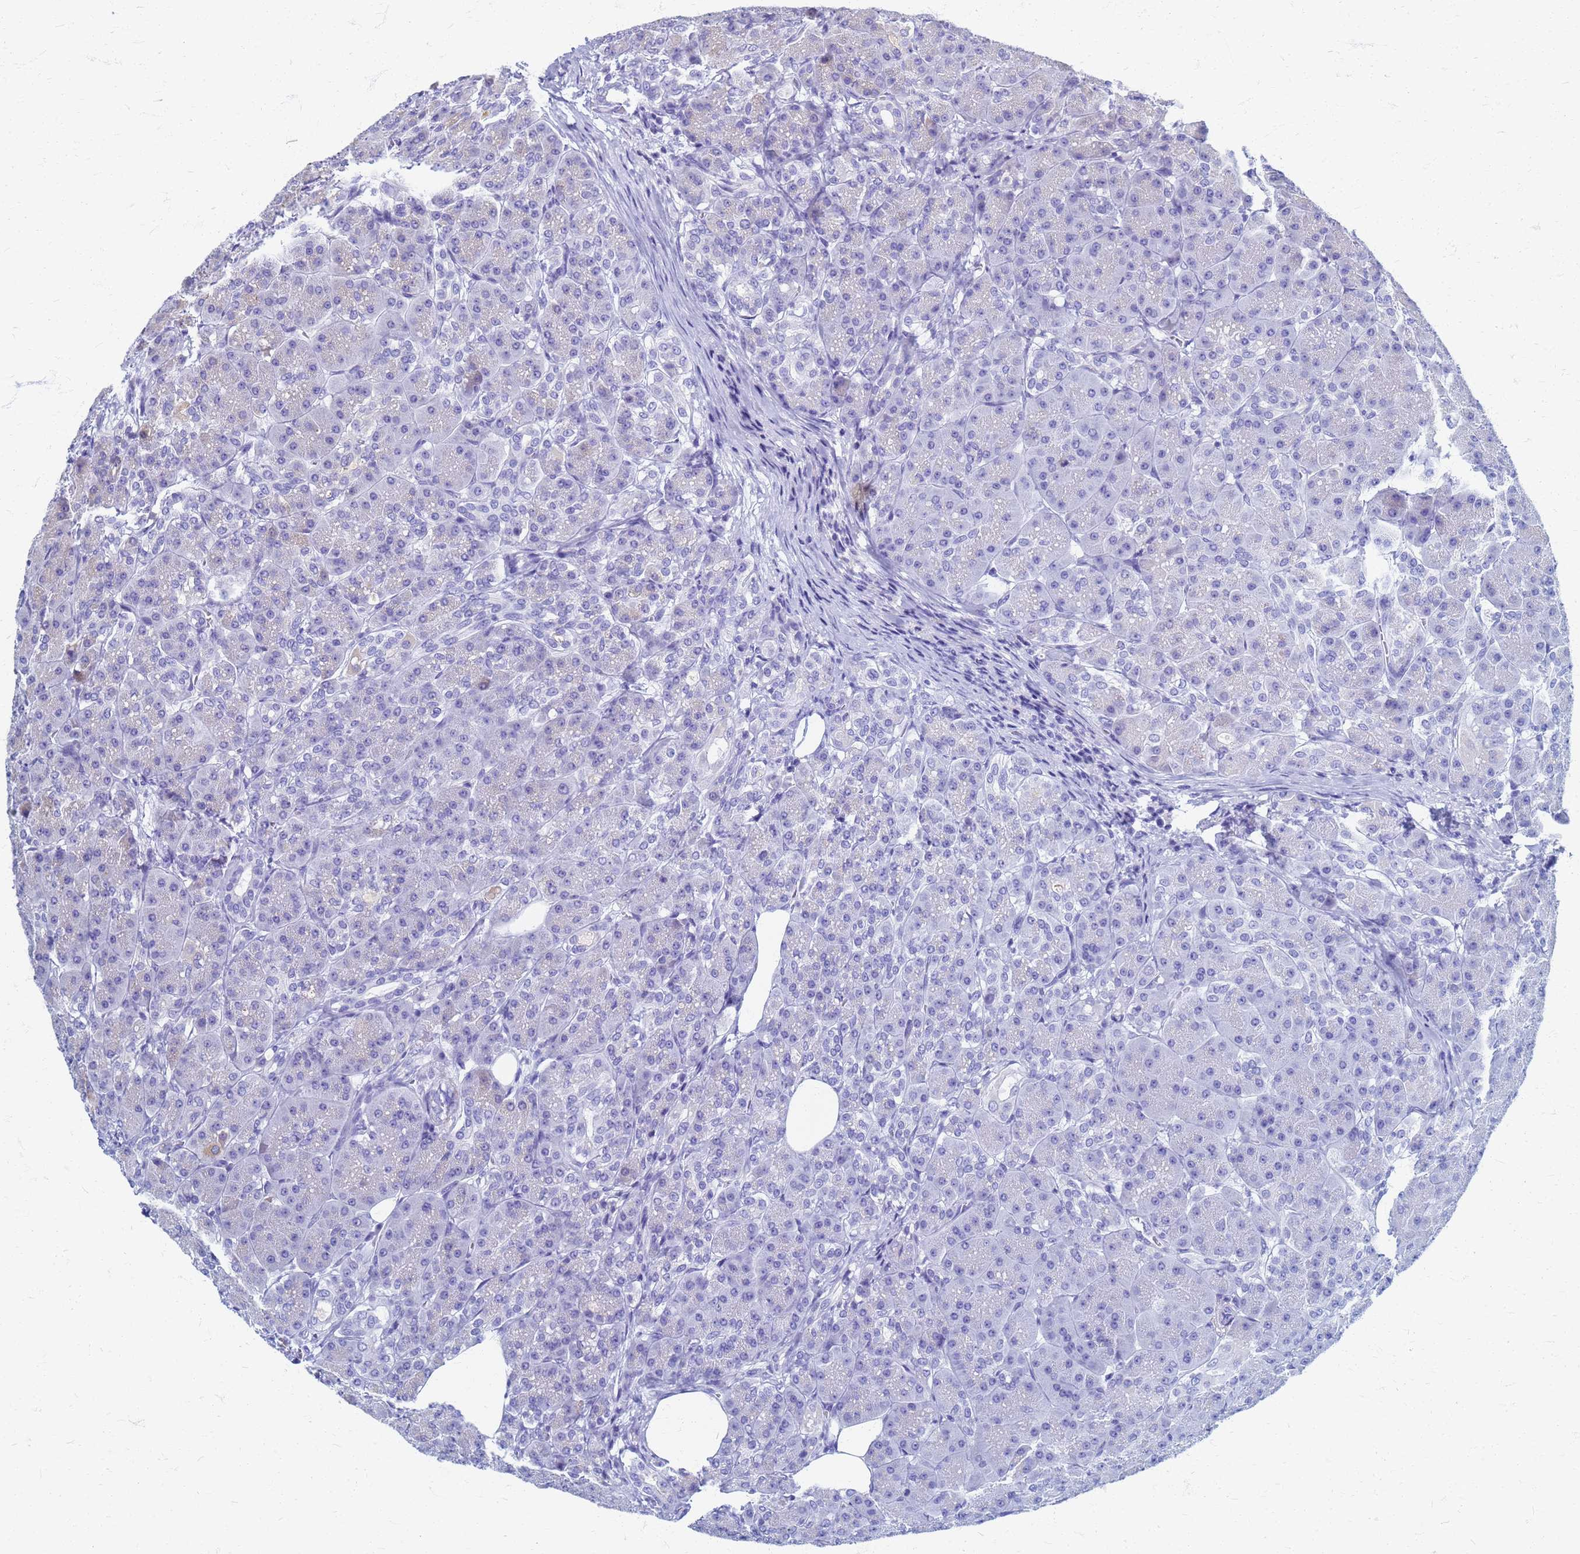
{"staining": {"intensity": "negative", "quantity": "none", "location": "none"}, "tissue": "pancreas", "cell_type": "Exocrine glandular cells", "image_type": "normal", "snomed": [{"axis": "morphology", "description": "Normal tissue, NOS"}, {"axis": "topography", "description": "Pancreas"}], "caption": "IHC image of normal human pancreas stained for a protein (brown), which displays no expression in exocrine glandular cells.", "gene": "ATPAF1", "patient": {"sex": "male", "age": 63}}